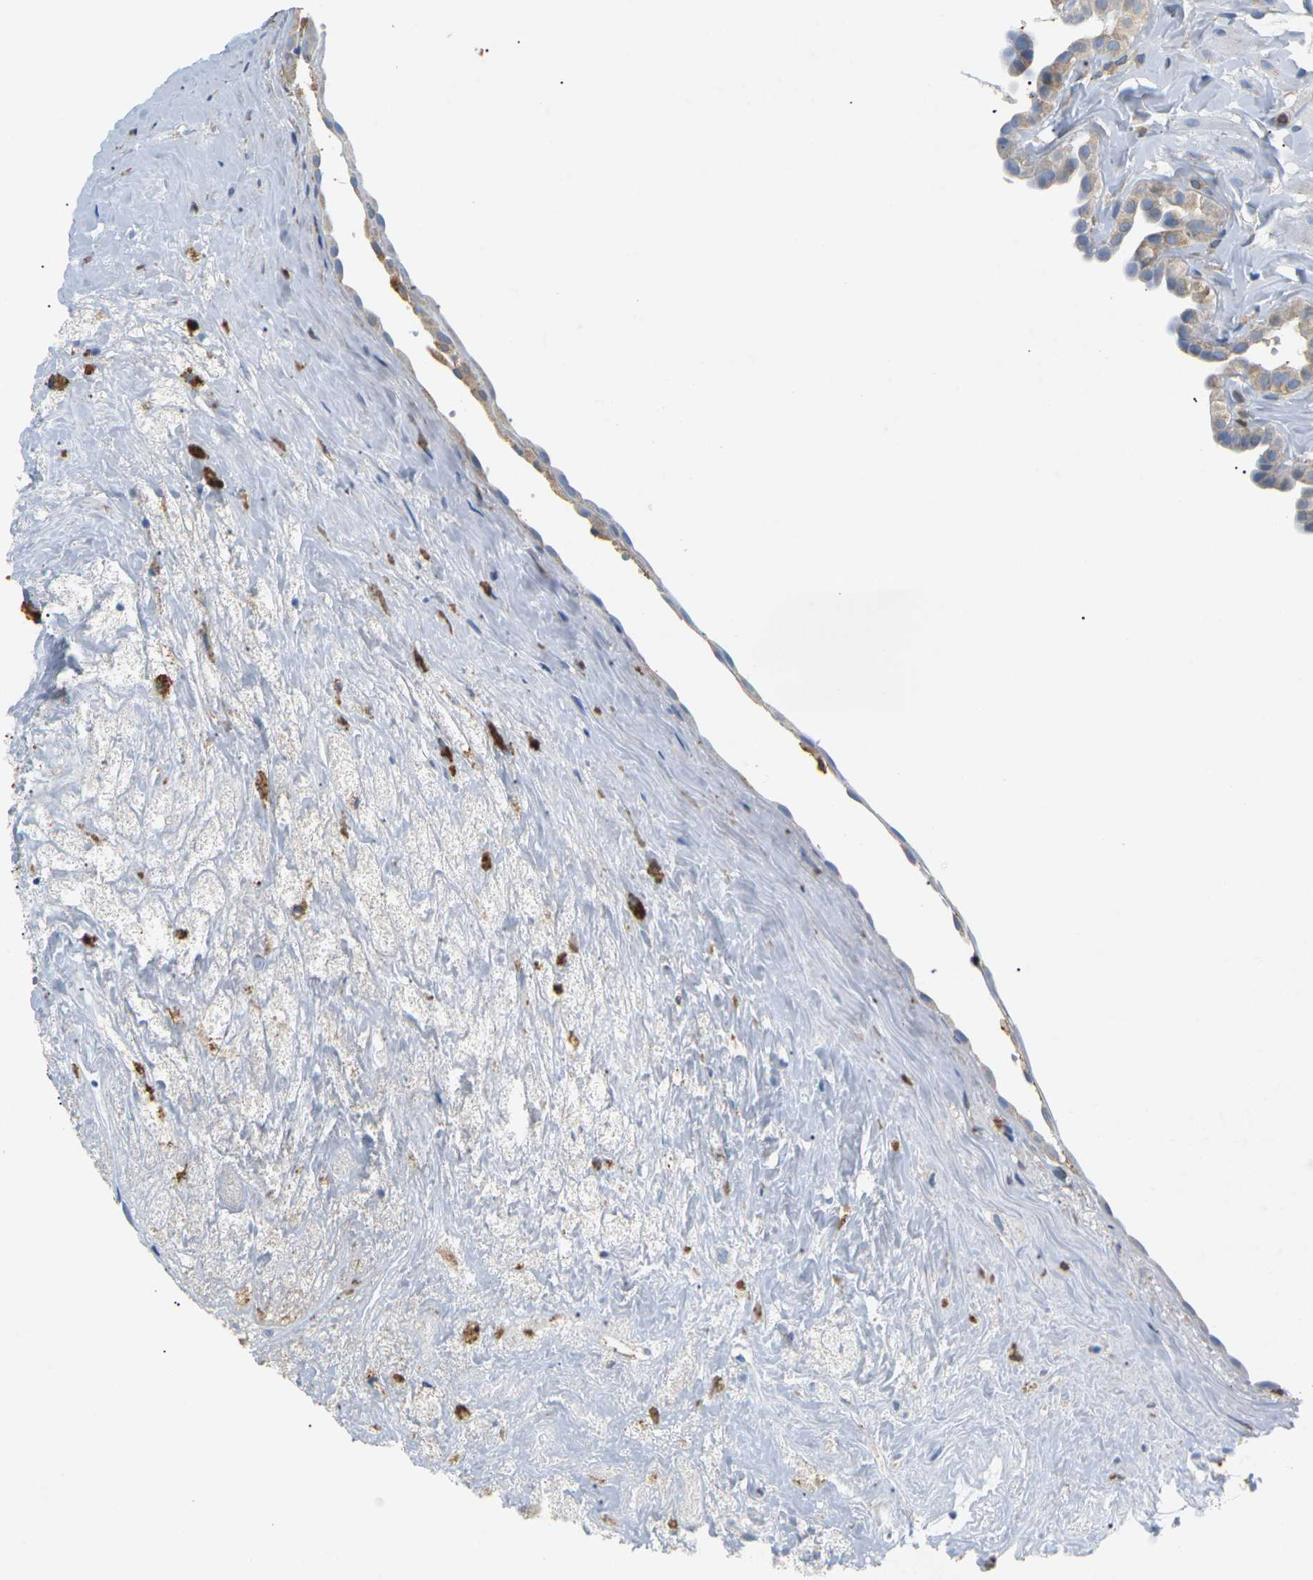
{"staining": {"intensity": "weak", "quantity": "25%-75%", "location": "cytoplasmic/membranous,nuclear"}, "tissue": "fallopian tube", "cell_type": "Glandular cells", "image_type": "normal", "snomed": [{"axis": "morphology", "description": "Normal tissue, NOS"}, {"axis": "topography", "description": "Fallopian tube"}, {"axis": "topography", "description": "Placenta"}], "caption": "Fallopian tube stained for a protein (brown) displays weak cytoplasmic/membranous,nuclear positive staining in about 25%-75% of glandular cells.", "gene": "ADM", "patient": {"sex": "female", "age": 34}}